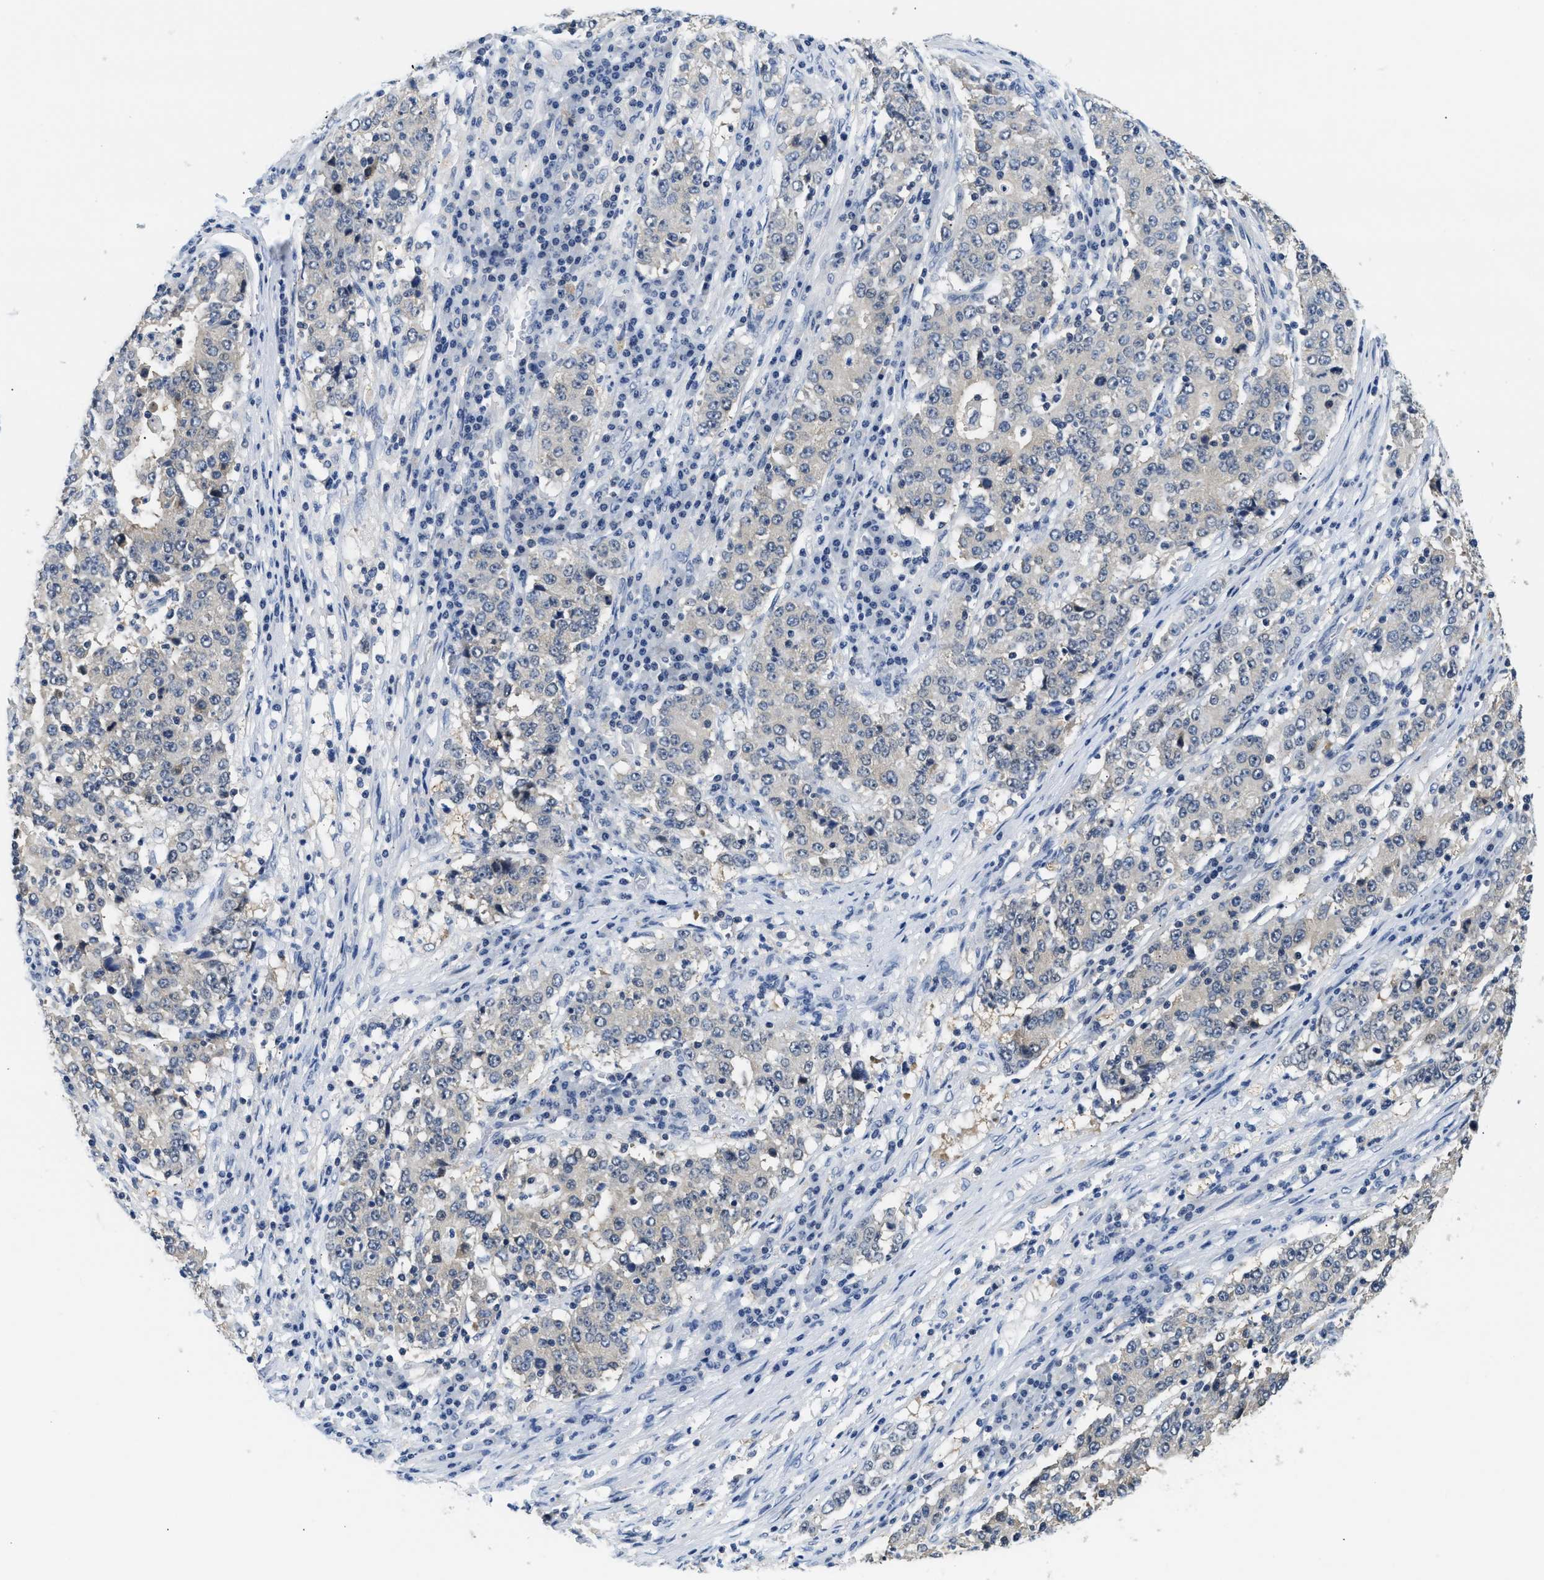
{"staining": {"intensity": "weak", "quantity": "<25%", "location": "cytoplasmic/membranous"}, "tissue": "stomach cancer", "cell_type": "Tumor cells", "image_type": "cancer", "snomed": [{"axis": "morphology", "description": "Adenocarcinoma, NOS"}, {"axis": "topography", "description": "Stomach"}], "caption": "Immunohistochemistry (IHC) micrograph of neoplastic tissue: stomach cancer stained with DAB (3,3'-diaminobenzidine) reveals no significant protein positivity in tumor cells.", "gene": "PPM1L", "patient": {"sex": "male", "age": 59}}